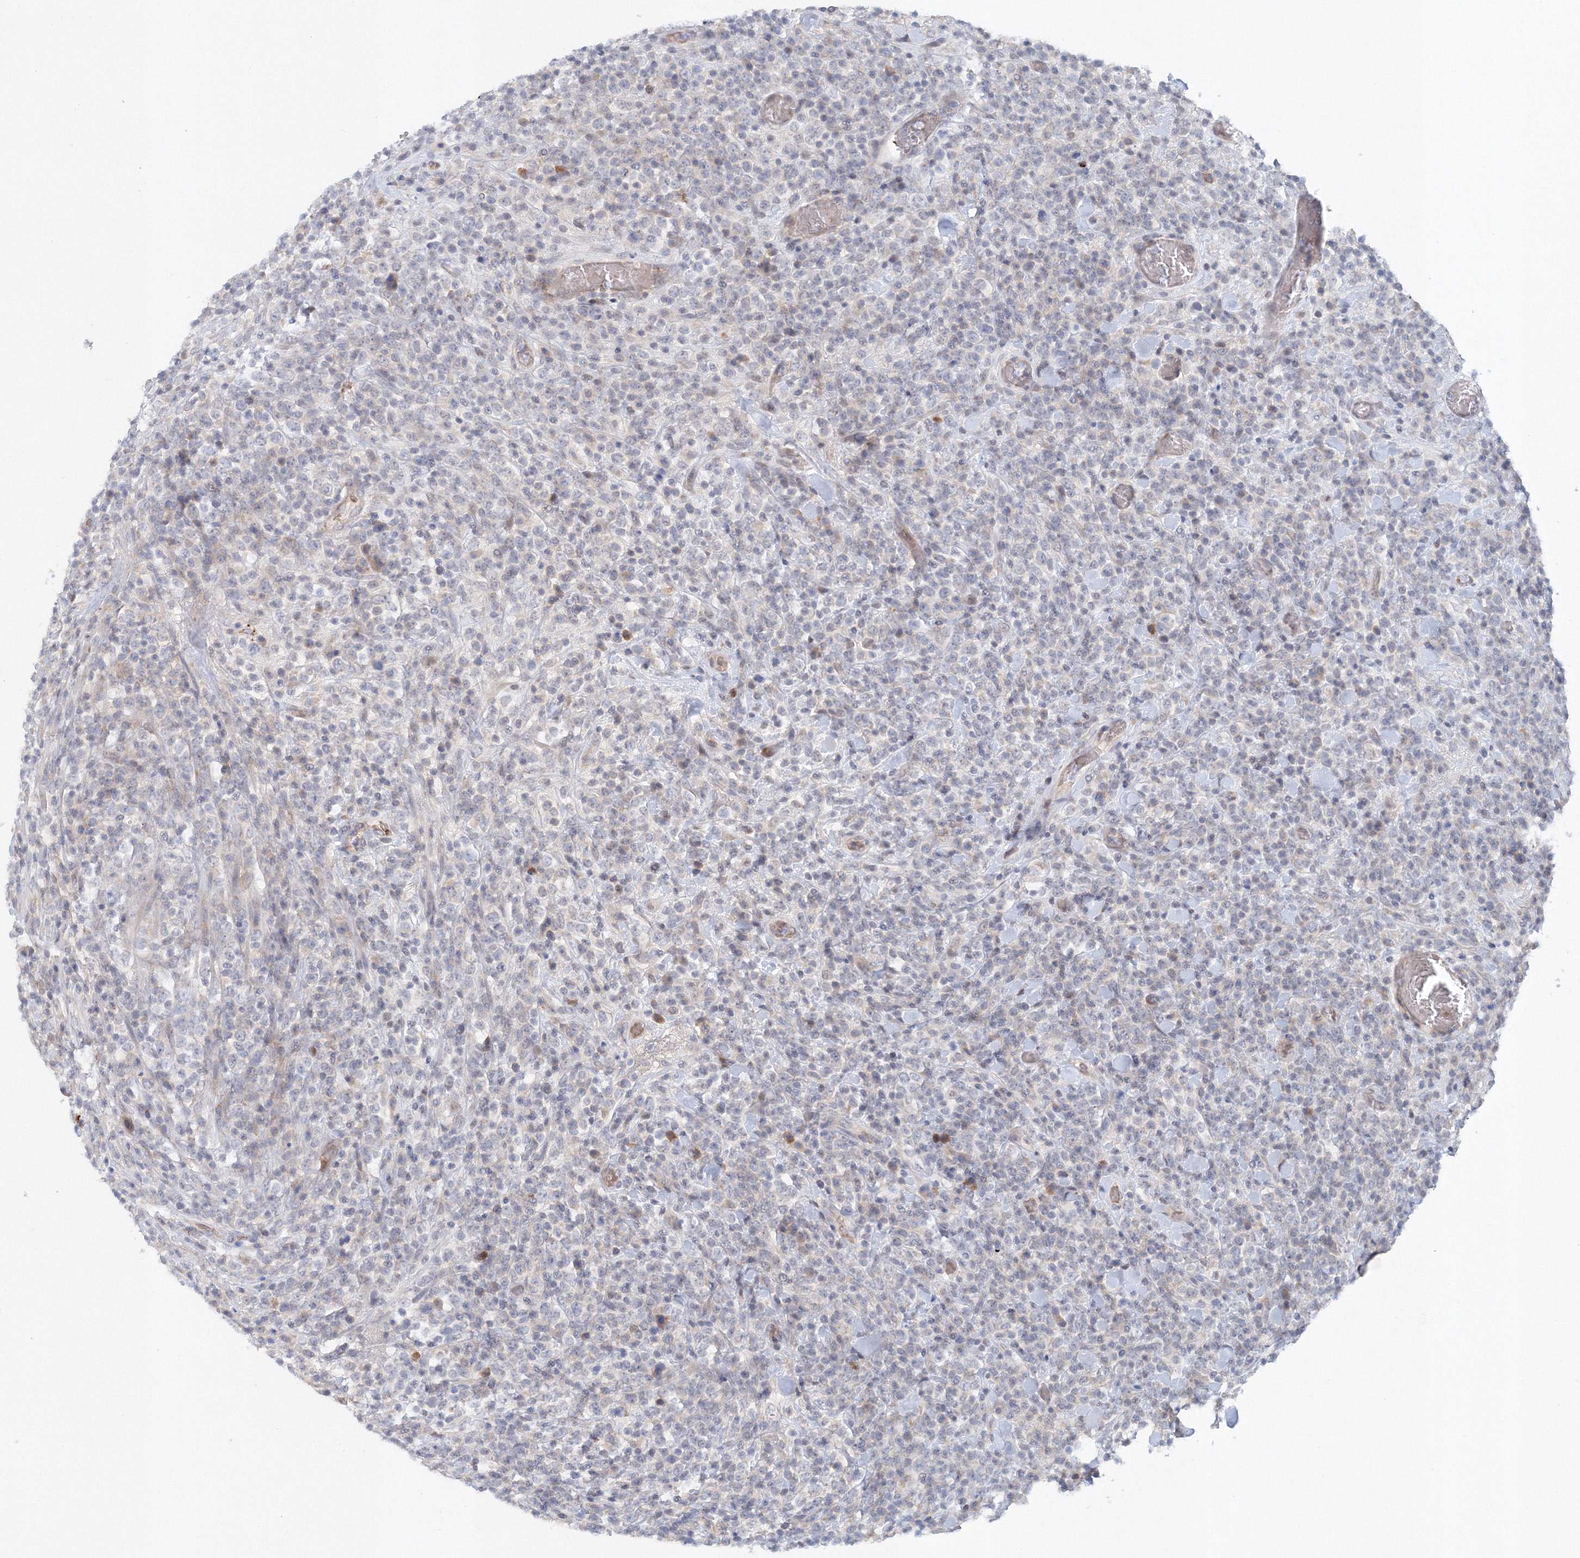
{"staining": {"intensity": "negative", "quantity": "none", "location": "none"}, "tissue": "lymphoma", "cell_type": "Tumor cells", "image_type": "cancer", "snomed": [{"axis": "morphology", "description": "Malignant lymphoma, non-Hodgkin's type, High grade"}, {"axis": "topography", "description": "Colon"}], "caption": "This micrograph is of malignant lymphoma, non-Hodgkin's type (high-grade) stained with immunohistochemistry (IHC) to label a protein in brown with the nuclei are counter-stained blue. There is no positivity in tumor cells.", "gene": "SH3BP5", "patient": {"sex": "female", "age": 53}}